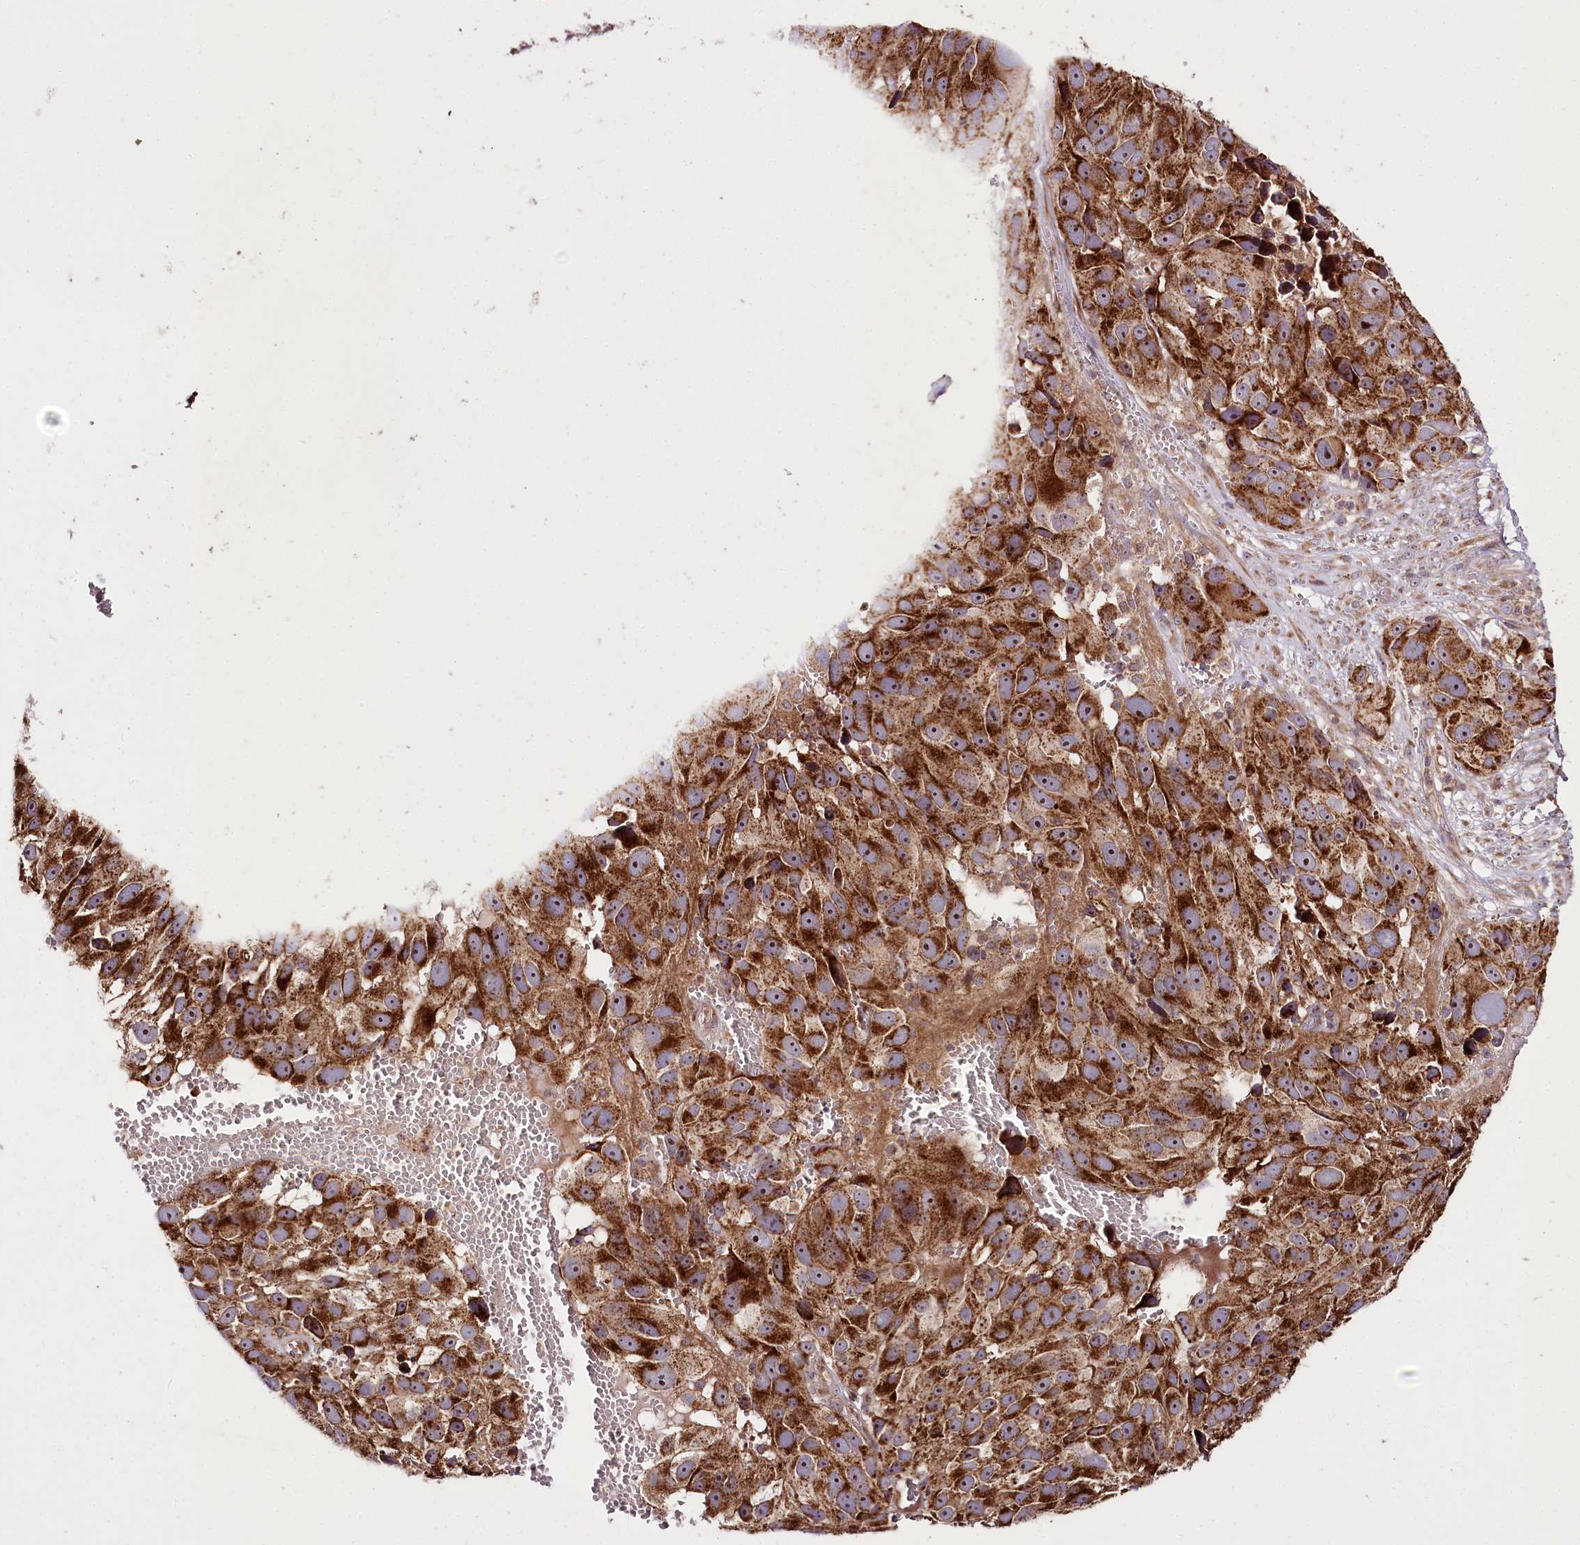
{"staining": {"intensity": "strong", "quantity": ">75%", "location": "cytoplasmic/membranous,nuclear"}, "tissue": "melanoma", "cell_type": "Tumor cells", "image_type": "cancer", "snomed": [{"axis": "morphology", "description": "Malignant melanoma, NOS"}, {"axis": "topography", "description": "Skin"}], "caption": "This is an image of IHC staining of malignant melanoma, which shows strong staining in the cytoplasmic/membranous and nuclear of tumor cells.", "gene": "RAB7A", "patient": {"sex": "male", "age": 84}}